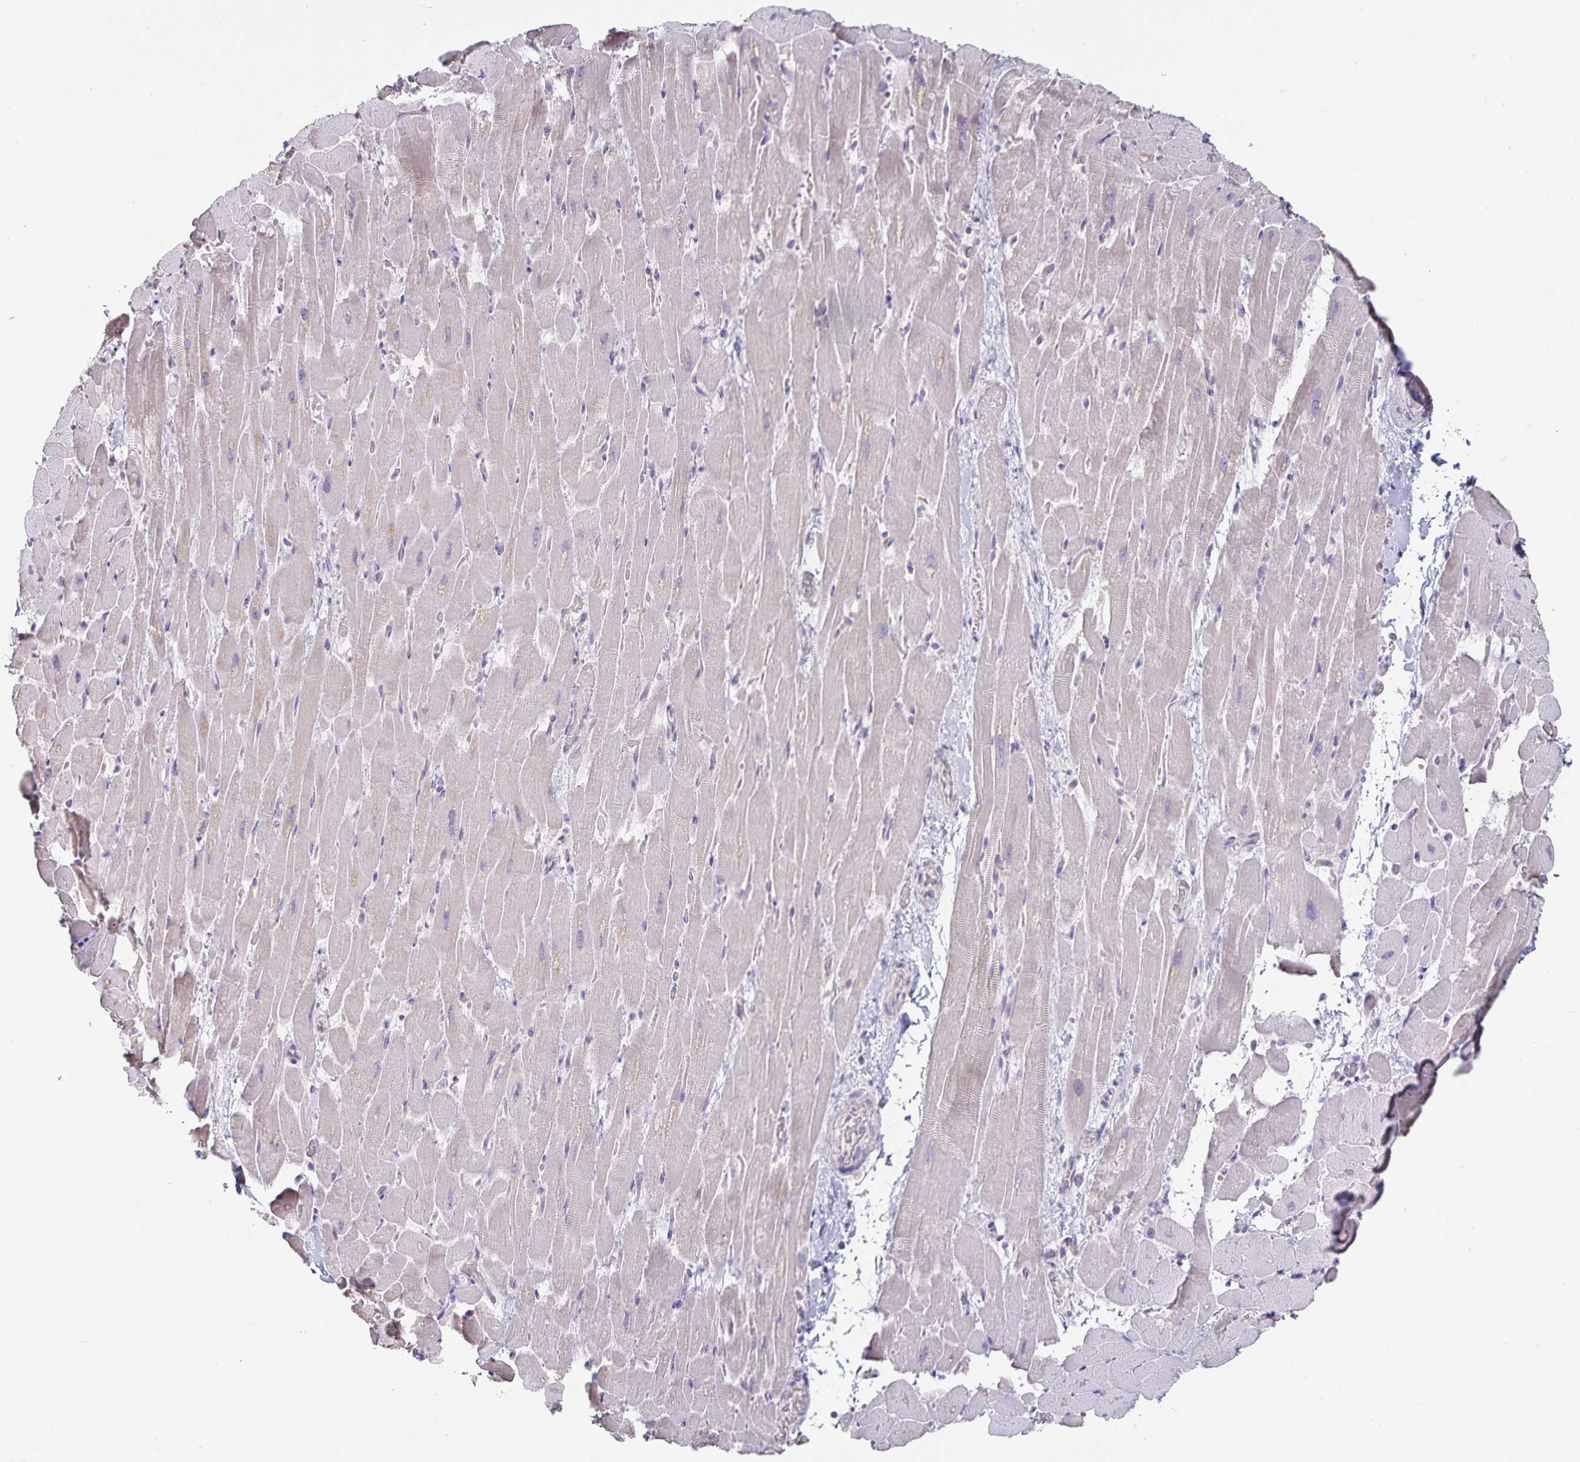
{"staining": {"intensity": "weak", "quantity": "25%-75%", "location": "cytoplasmic/membranous"}, "tissue": "heart muscle", "cell_type": "Cardiomyocytes", "image_type": "normal", "snomed": [{"axis": "morphology", "description": "Normal tissue, NOS"}, {"axis": "topography", "description": "Heart"}], "caption": "Immunohistochemistry (DAB) staining of unremarkable human heart muscle shows weak cytoplasmic/membranous protein positivity in approximately 25%-75% of cardiomyocytes. (brown staining indicates protein expression, while blue staining denotes nuclei).", "gene": "DNAH9", "patient": {"sex": "male", "age": 37}}